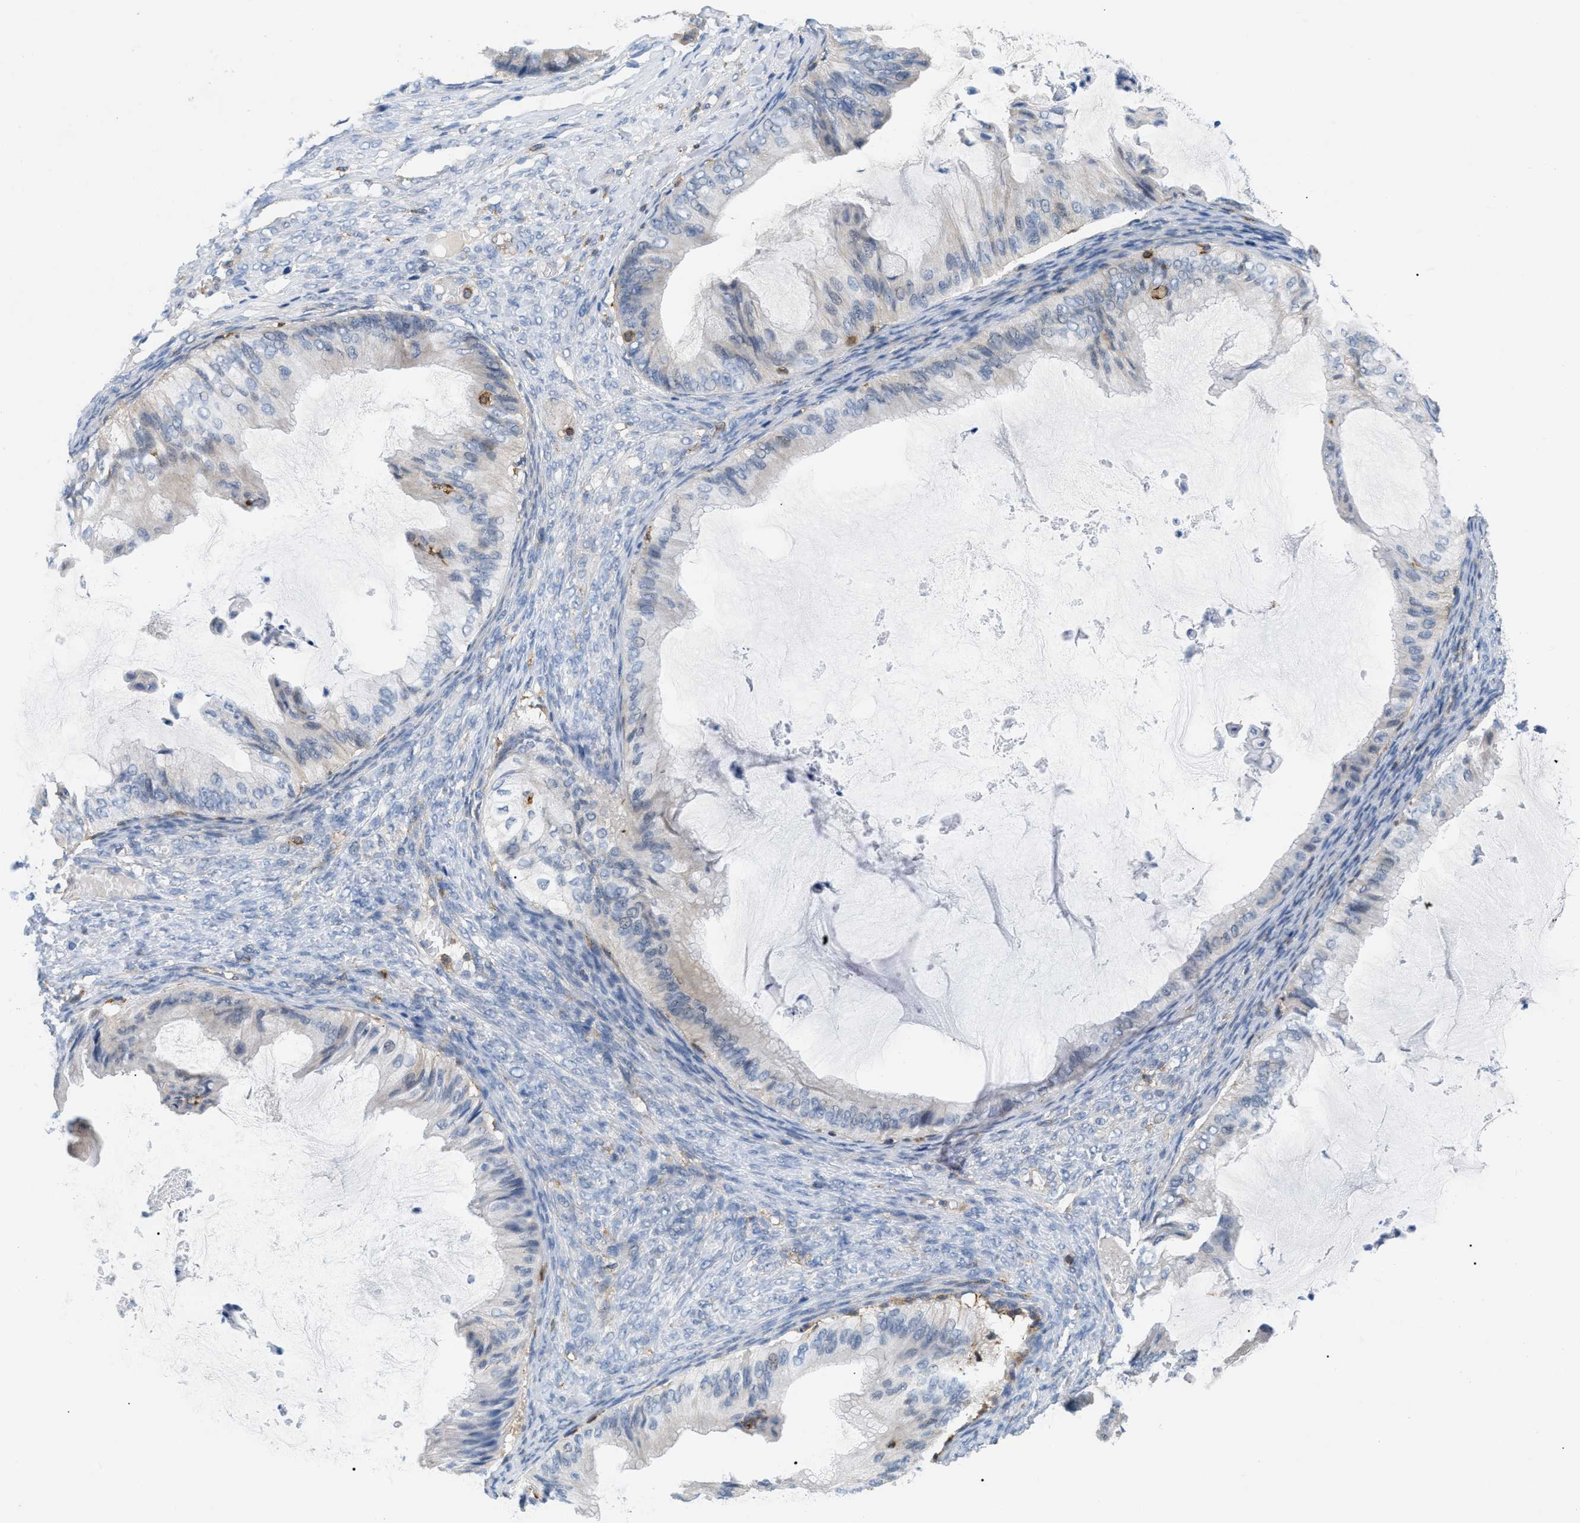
{"staining": {"intensity": "negative", "quantity": "none", "location": "none"}, "tissue": "ovarian cancer", "cell_type": "Tumor cells", "image_type": "cancer", "snomed": [{"axis": "morphology", "description": "Cystadenocarcinoma, mucinous, NOS"}, {"axis": "topography", "description": "Ovary"}], "caption": "This is a histopathology image of immunohistochemistry (IHC) staining of ovarian cancer, which shows no expression in tumor cells.", "gene": "INPP5D", "patient": {"sex": "female", "age": 61}}